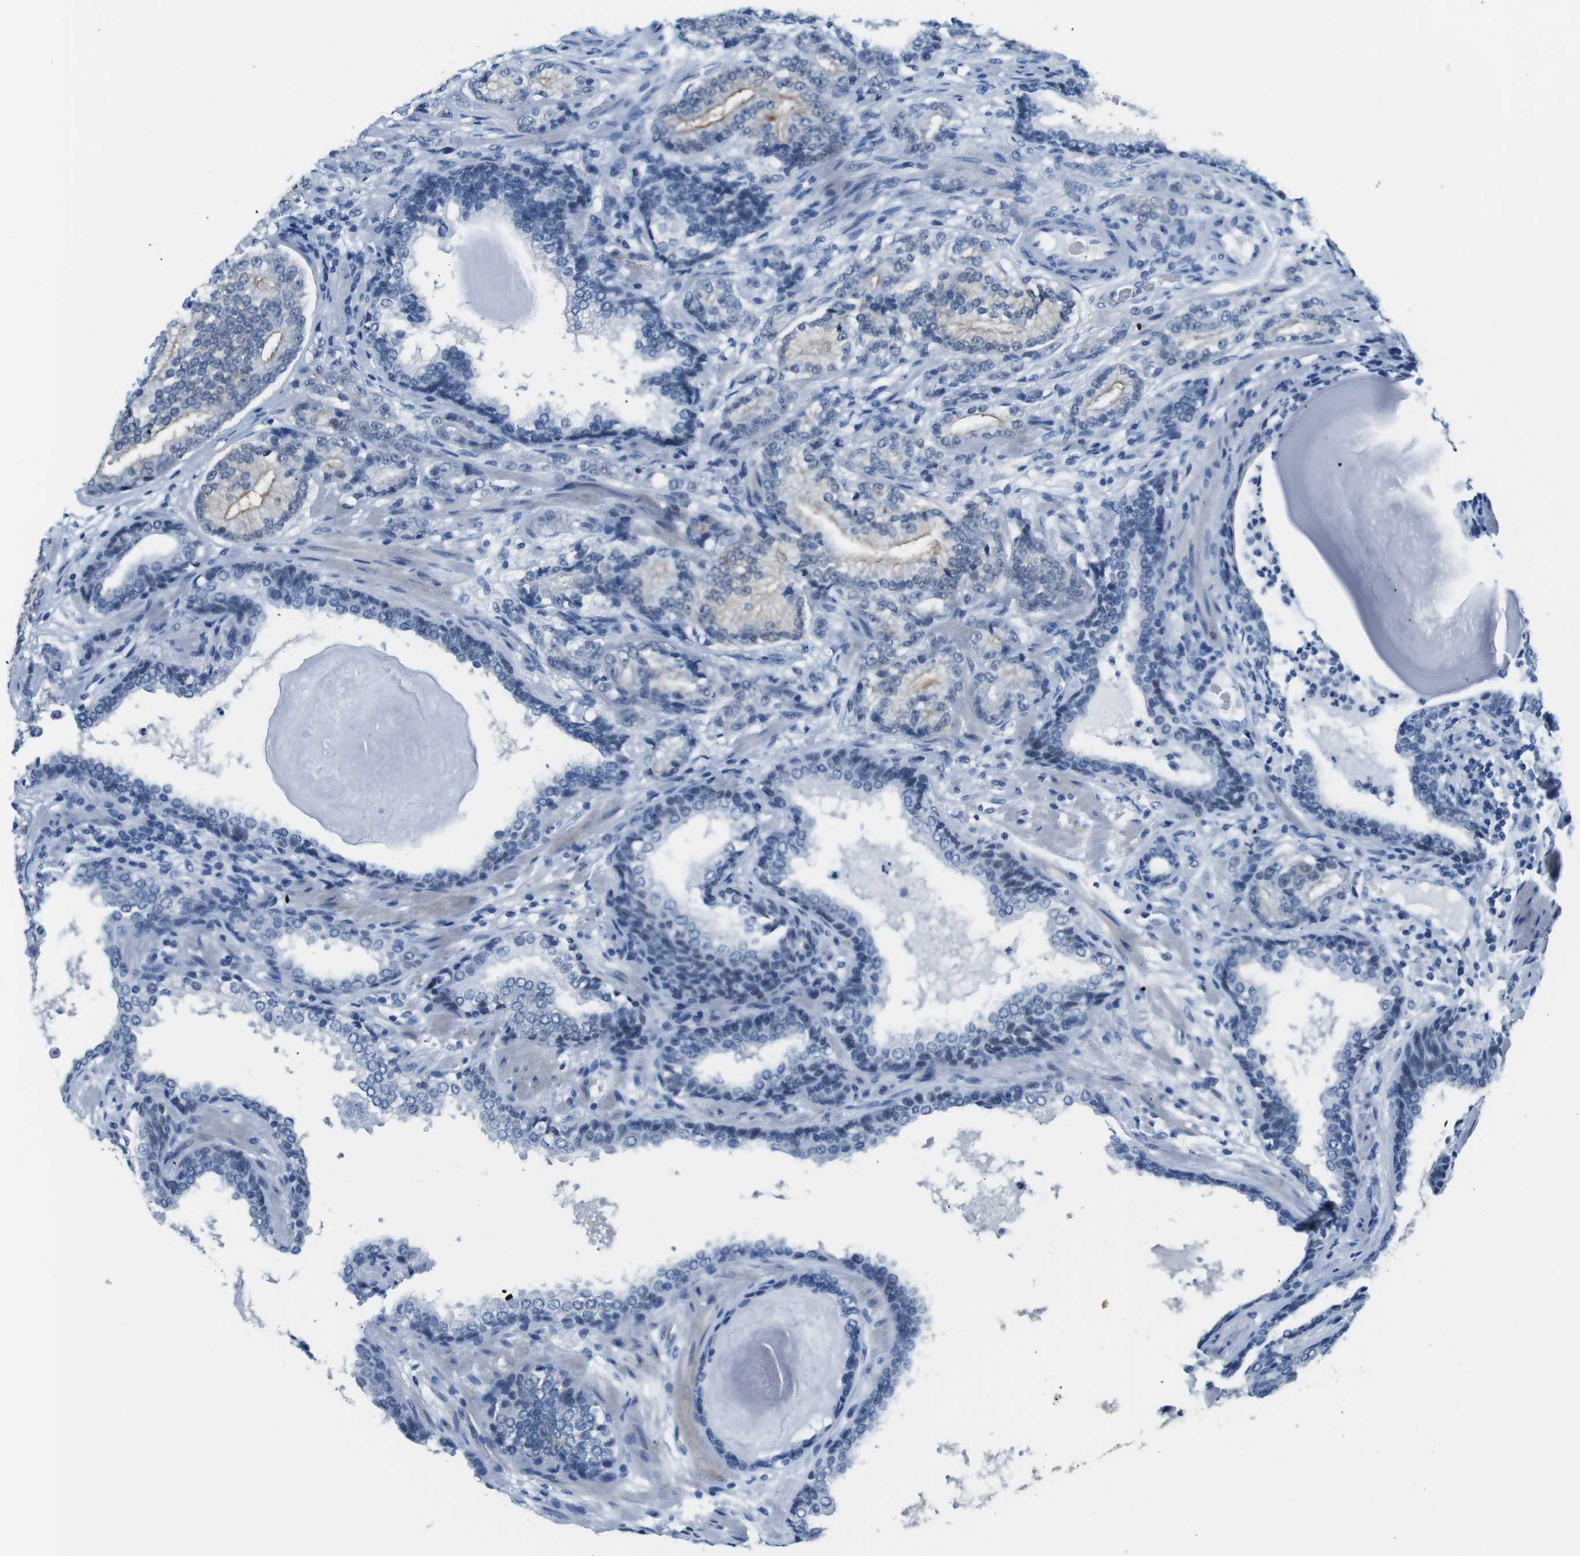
{"staining": {"intensity": "weak", "quantity": "25%-75%", "location": "cytoplasmic/membranous"}, "tissue": "prostate cancer", "cell_type": "Tumor cells", "image_type": "cancer", "snomed": [{"axis": "morphology", "description": "Adenocarcinoma, High grade"}, {"axis": "topography", "description": "Prostate"}], "caption": "An image showing weak cytoplasmic/membranous staining in about 25%-75% of tumor cells in prostate cancer (high-grade adenocarcinoma), as visualized by brown immunohistochemical staining.", "gene": "TFAP2C", "patient": {"sex": "male", "age": 61}}